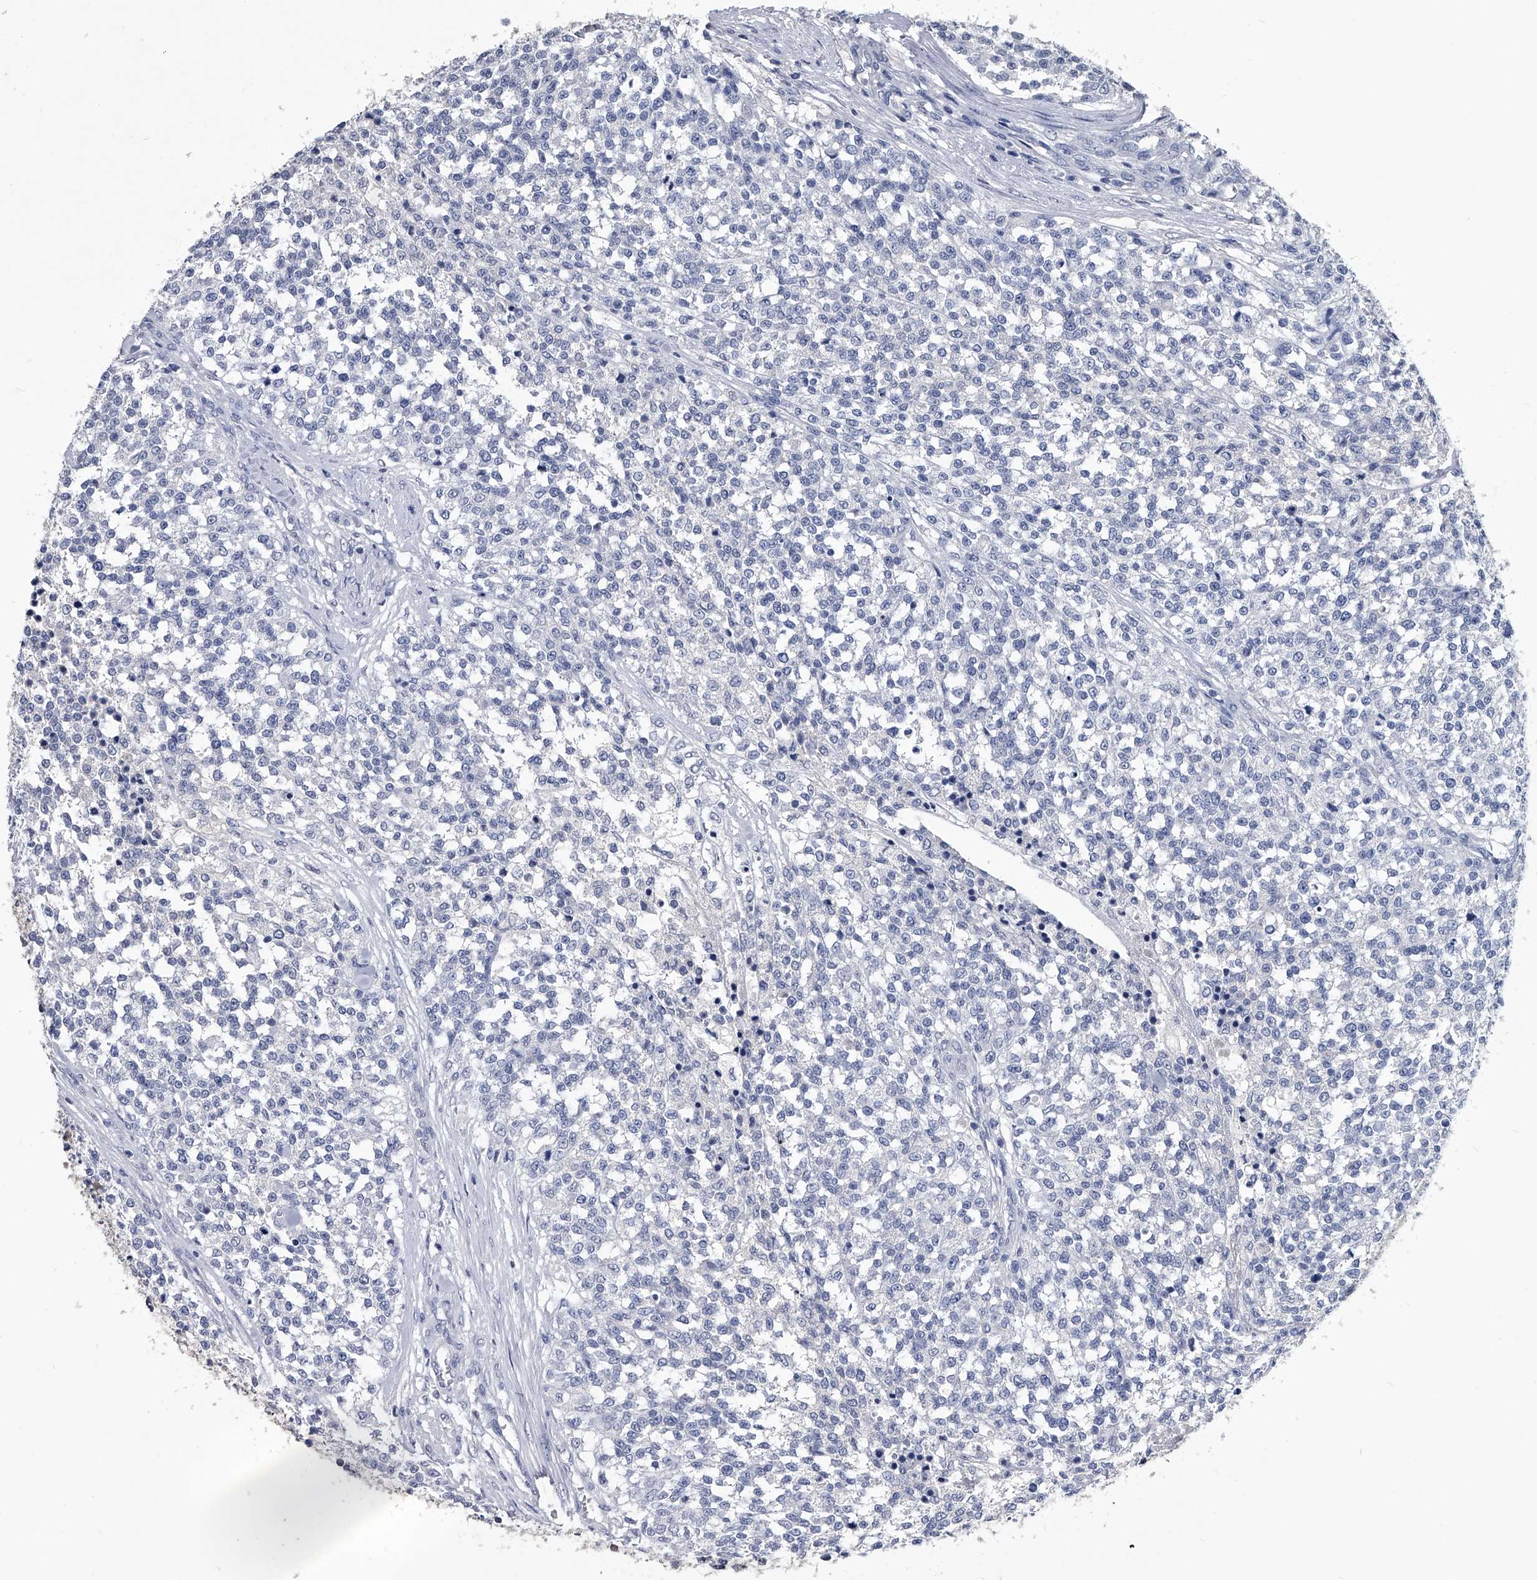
{"staining": {"intensity": "negative", "quantity": "none", "location": "none"}, "tissue": "testis cancer", "cell_type": "Tumor cells", "image_type": "cancer", "snomed": [{"axis": "morphology", "description": "Seminoma, NOS"}, {"axis": "topography", "description": "Testis"}], "caption": "High power microscopy histopathology image of an IHC histopathology image of testis cancer (seminoma), revealing no significant expression in tumor cells.", "gene": "BCAS1", "patient": {"sex": "male", "age": 59}}